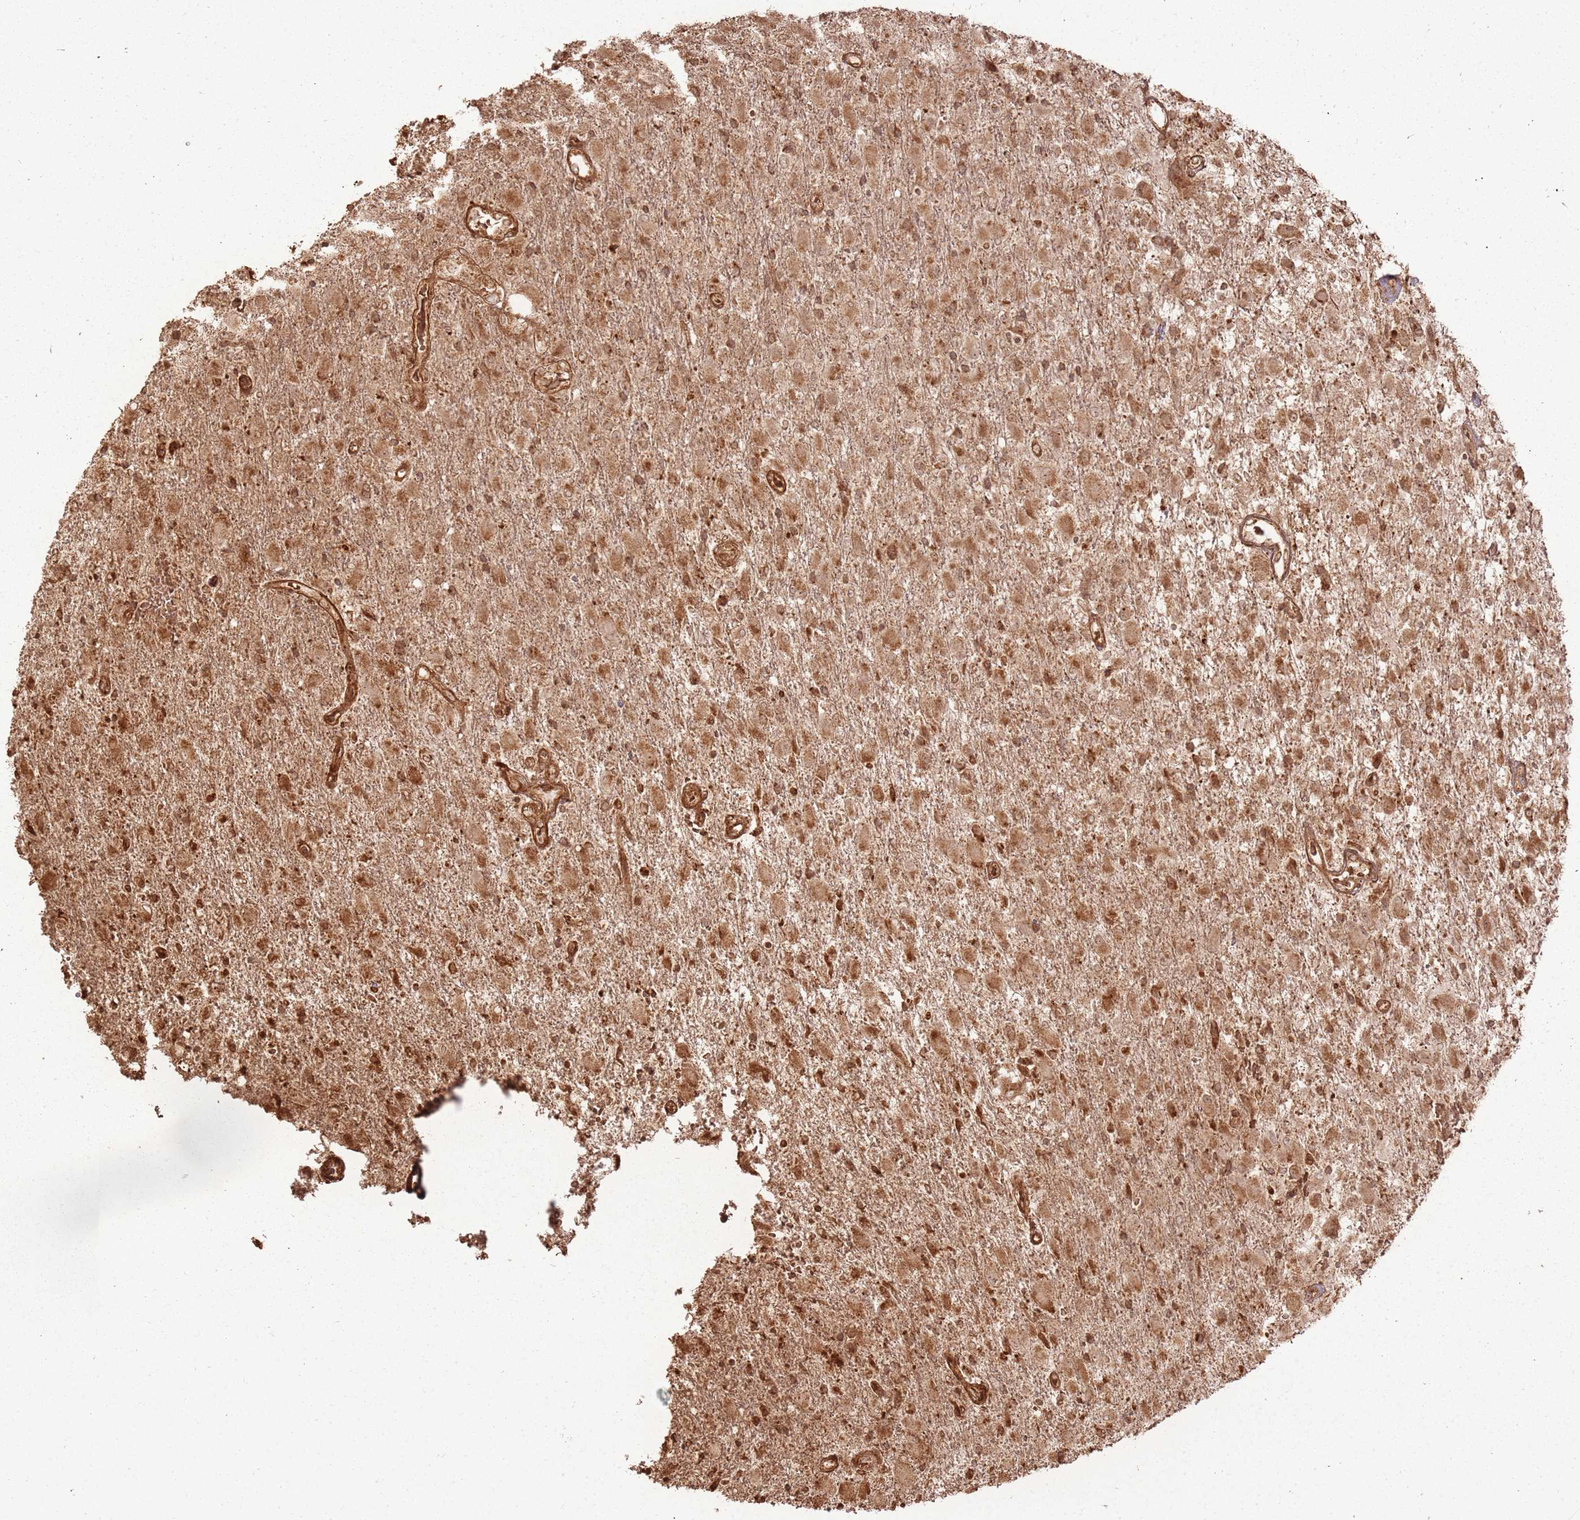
{"staining": {"intensity": "moderate", "quantity": ">75%", "location": "cytoplasmic/membranous"}, "tissue": "glioma", "cell_type": "Tumor cells", "image_type": "cancer", "snomed": [{"axis": "morphology", "description": "Glioma, malignant, Low grade"}, {"axis": "topography", "description": "Brain"}], "caption": "A histopathology image of glioma stained for a protein displays moderate cytoplasmic/membranous brown staining in tumor cells.", "gene": "MRPS6", "patient": {"sex": "male", "age": 65}}